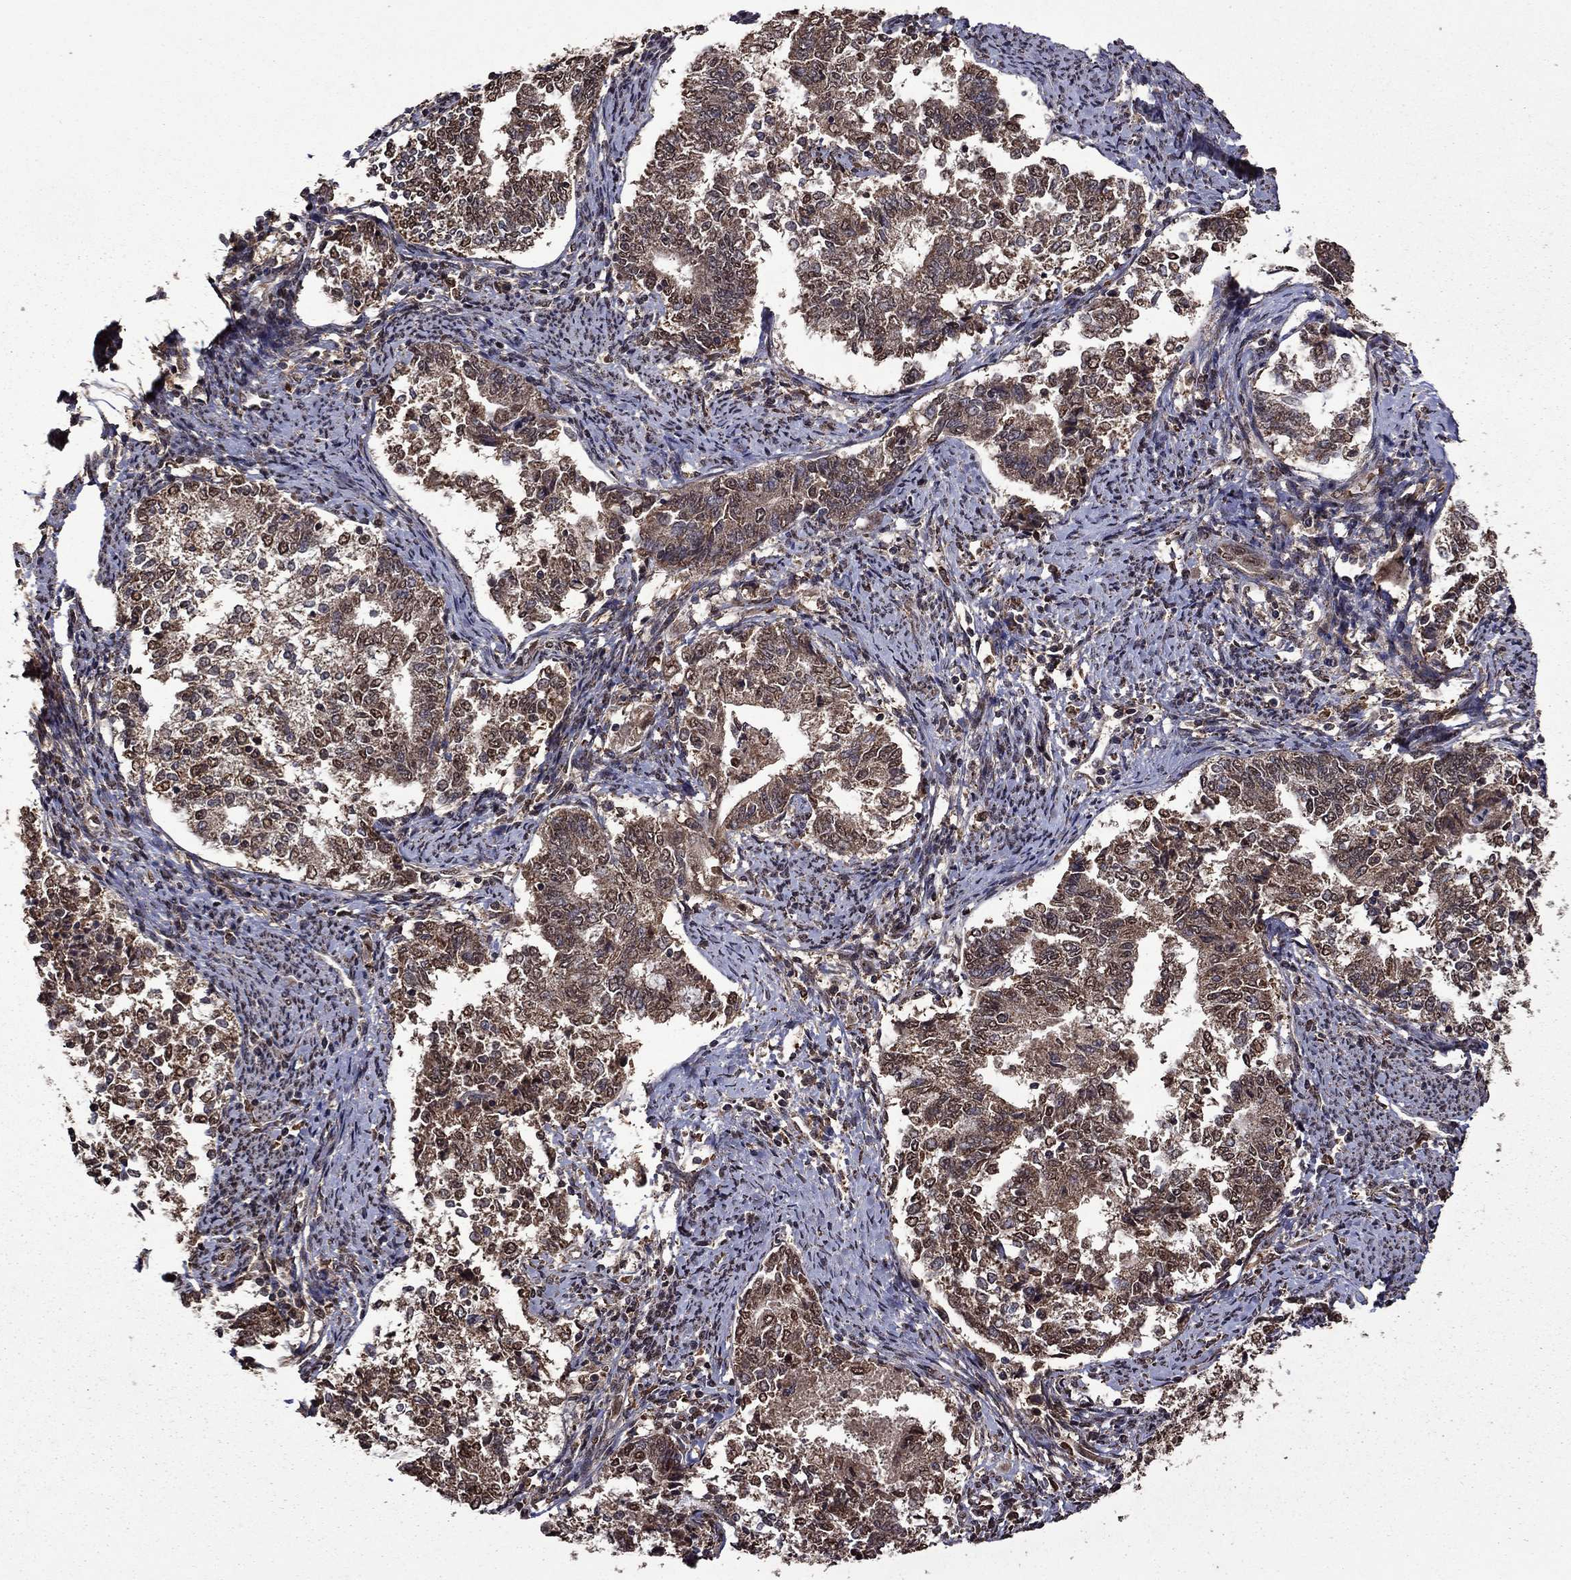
{"staining": {"intensity": "moderate", "quantity": ">75%", "location": "cytoplasmic/membranous,nuclear"}, "tissue": "endometrial cancer", "cell_type": "Tumor cells", "image_type": "cancer", "snomed": [{"axis": "morphology", "description": "Adenocarcinoma, NOS"}, {"axis": "topography", "description": "Endometrium"}], "caption": "Moderate cytoplasmic/membranous and nuclear protein staining is seen in about >75% of tumor cells in endometrial adenocarcinoma.", "gene": "ITM2B", "patient": {"sex": "female", "age": 65}}